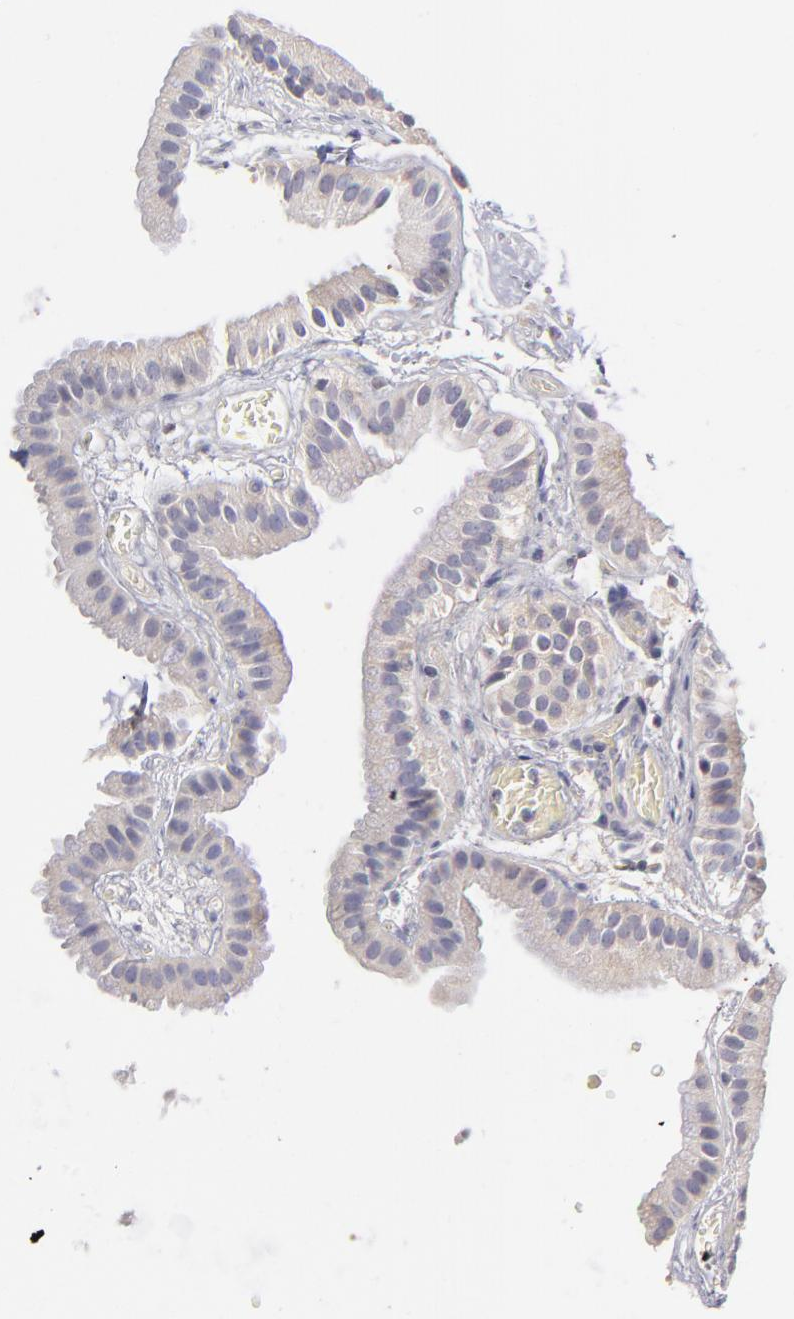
{"staining": {"intensity": "negative", "quantity": "none", "location": "none"}, "tissue": "gallbladder", "cell_type": "Glandular cells", "image_type": "normal", "snomed": [{"axis": "morphology", "description": "Normal tissue, NOS"}, {"axis": "topography", "description": "Gallbladder"}], "caption": "Immunohistochemical staining of normal human gallbladder demonstrates no significant positivity in glandular cells. (DAB immunohistochemistry (IHC) visualized using brightfield microscopy, high magnification).", "gene": "BTG2", "patient": {"sex": "female", "age": 63}}